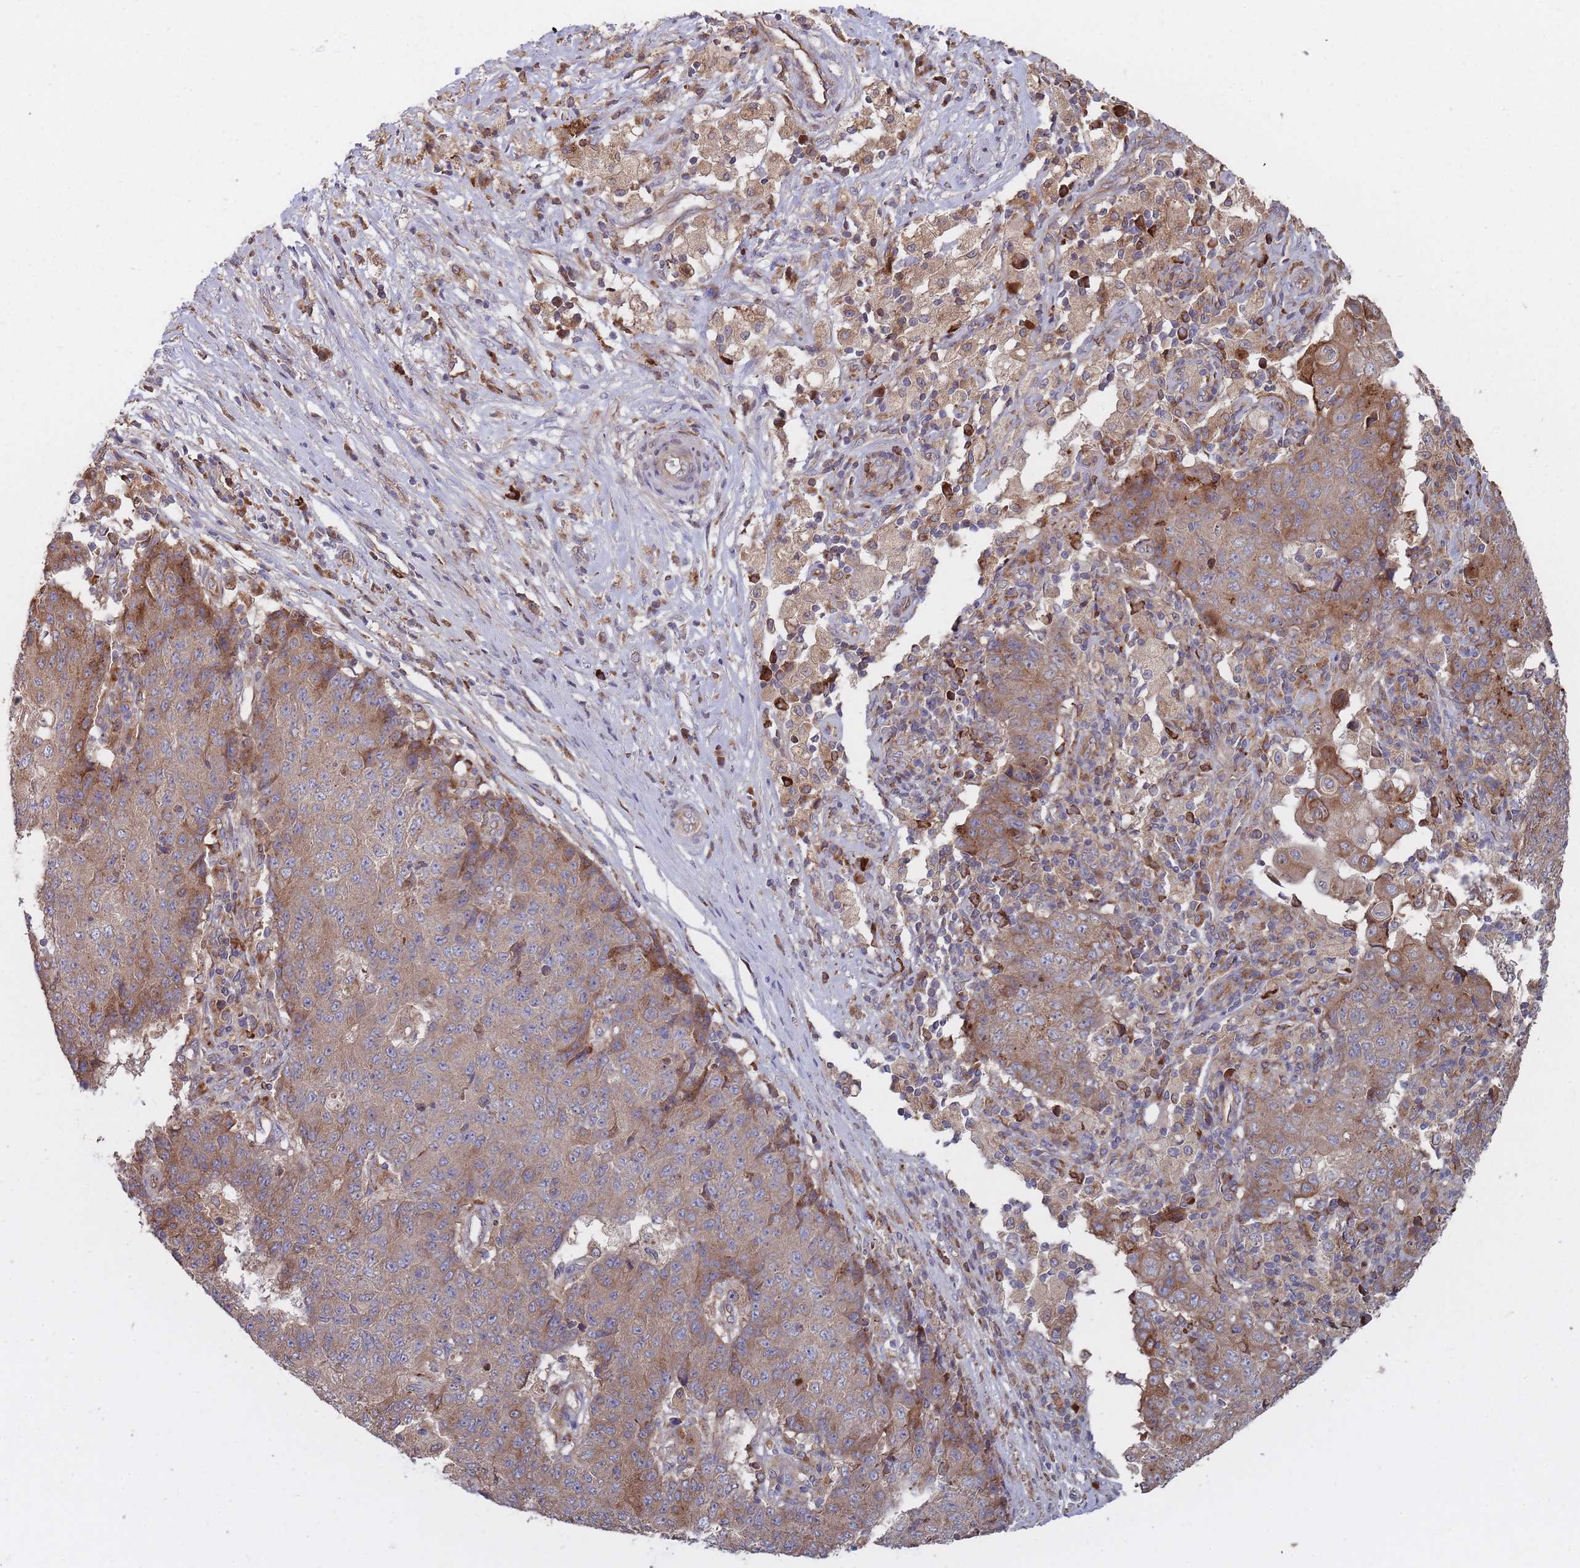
{"staining": {"intensity": "moderate", "quantity": "25%-75%", "location": "cytoplasmic/membranous"}, "tissue": "ovarian cancer", "cell_type": "Tumor cells", "image_type": "cancer", "snomed": [{"axis": "morphology", "description": "Carcinoma, endometroid"}, {"axis": "topography", "description": "Ovary"}], "caption": "Tumor cells show medium levels of moderate cytoplasmic/membranous staining in approximately 25%-75% of cells in endometroid carcinoma (ovarian). (IHC, brightfield microscopy, high magnification).", "gene": "THSD7B", "patient": {"sex": "female", "age": 42}}